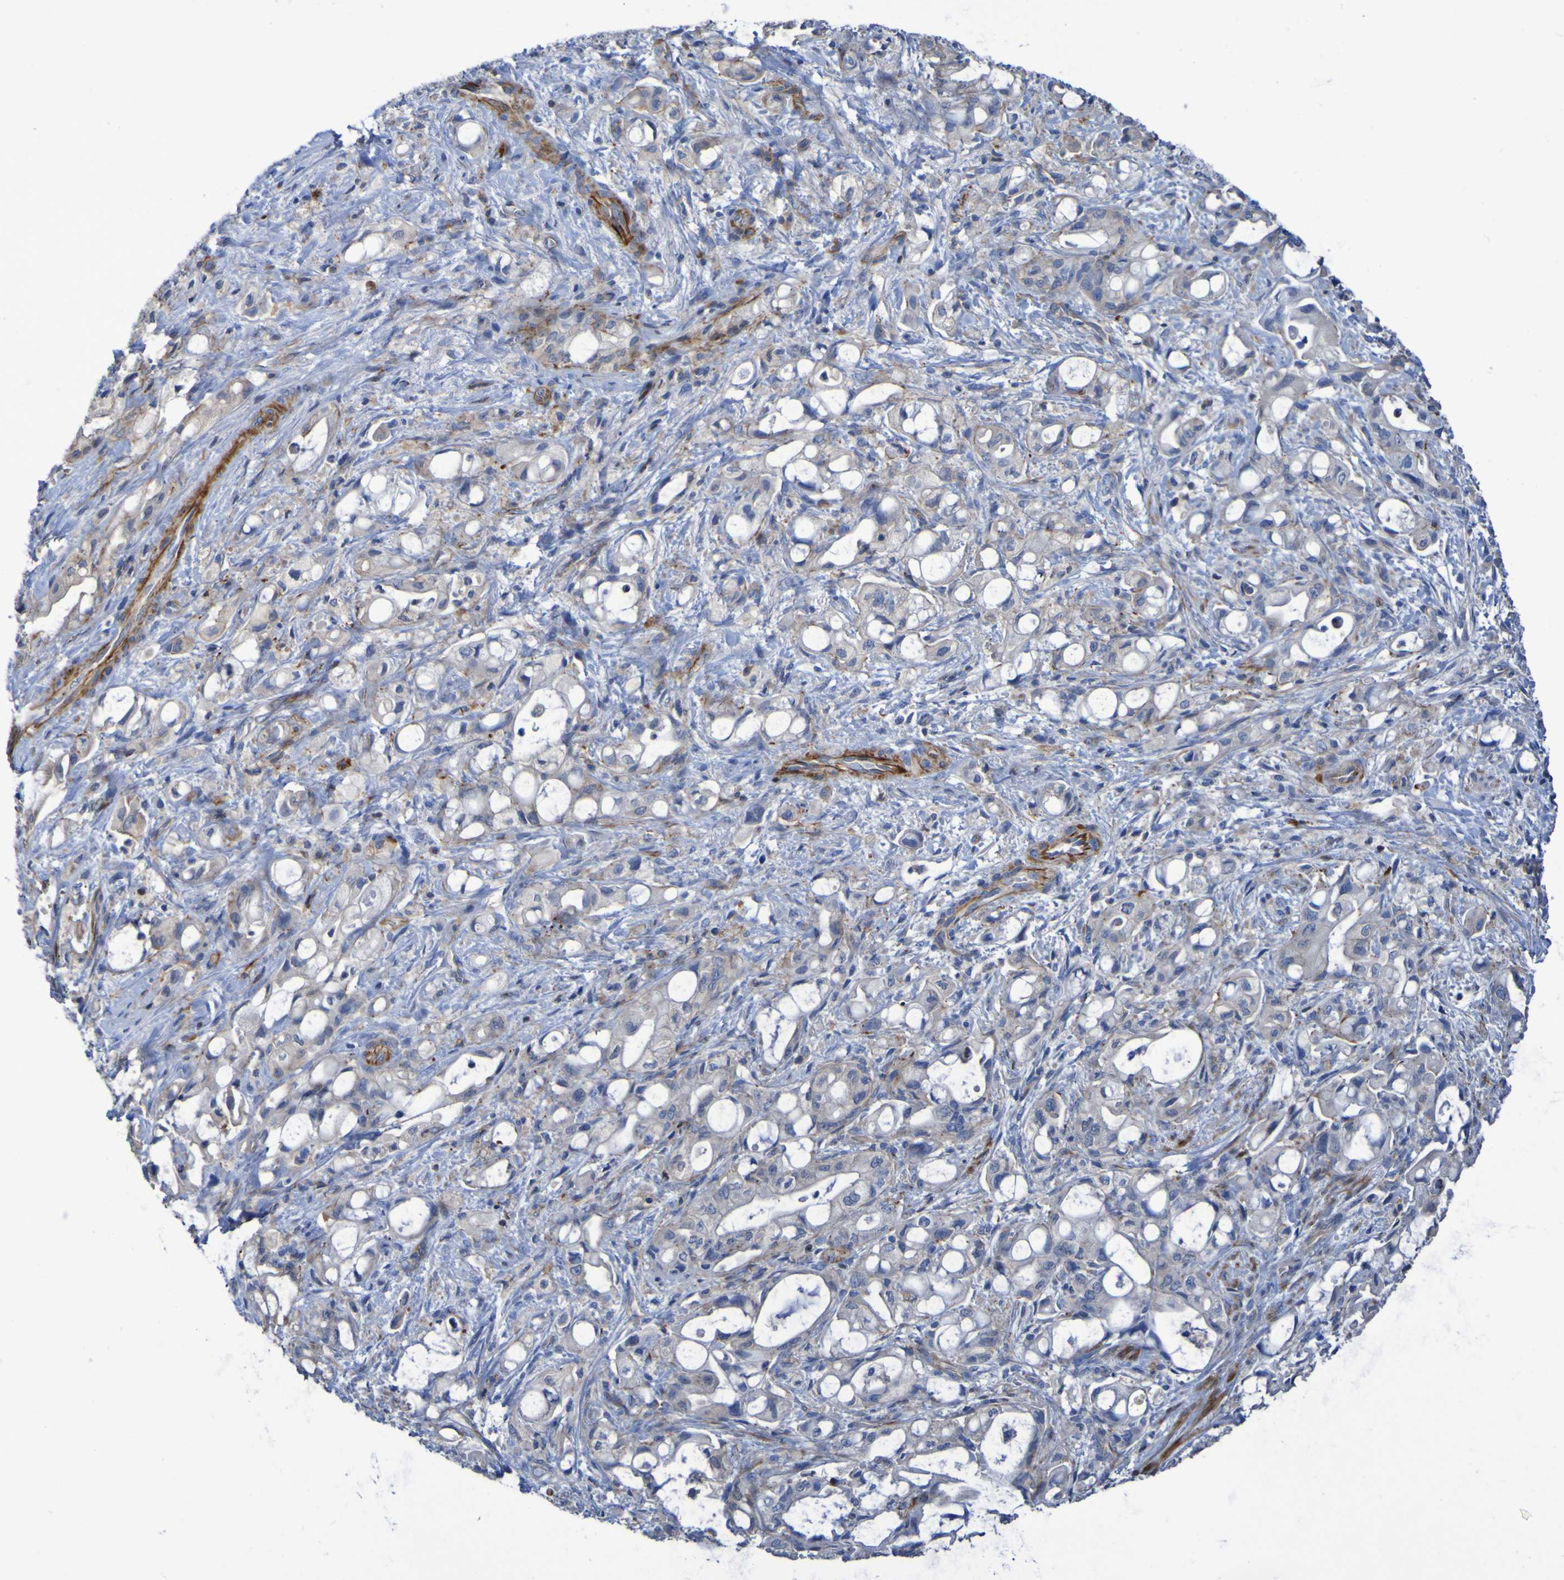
{"staining": {"intensity": "moderate", "quantity": "<25%", "location": "cytoplasmic/membranous"}, "tissue": "pancreatic cancer", "cell_type": "Tumor cells", "image_type": "cancer", "snomed": [{"axis": "morphology", "description": "Adenocarcinoma, NOS"}, {"axis": "topography", "description": "Pancreas"}], "caption": "Moderate cytoplasmic/membranous staining is identified in approximately <25% of tumor cells in pancreatic cancer. Nuclei are stained in blue.", "gene": "RNF182", "patient": {"sex": "male", "age": 79}}